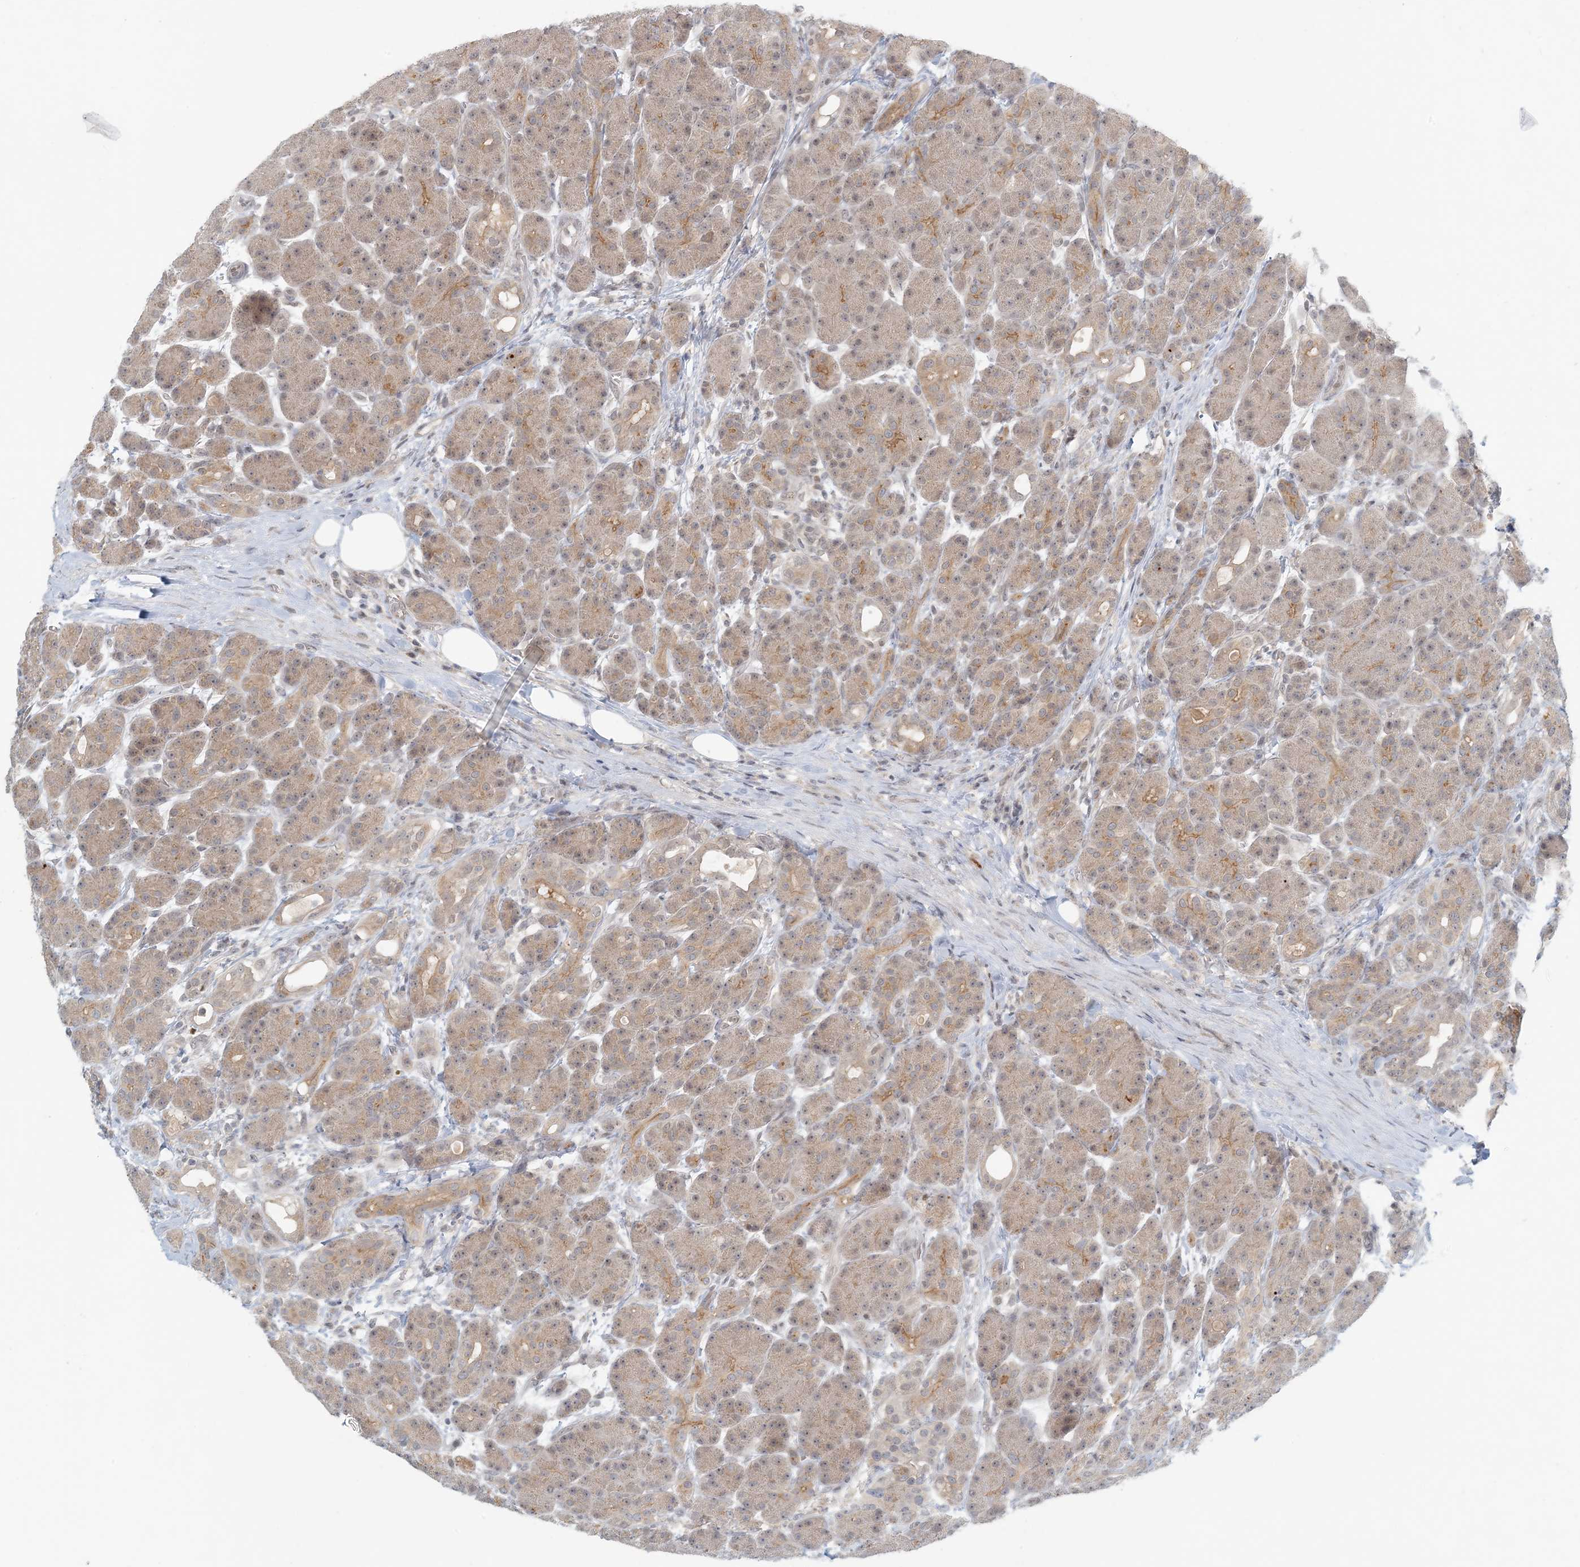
{"staining": {"intensity": "moderate", "quantity": ">75%", "location": "cytoplasmic/membranous,nuclear"}, "tissue": "pancreas", "cell_type": "Exocrine glandular cells", "image_type": "normal", "snomed": [{"axis": "morphology", "description": "Normal tissue, NOS"}, {"axis": "topography", "description": "Pancreas"}], "caption": "The immunohistochemical stain labels moderate cytoplasmic/membranous,nuclear expression in exocrine glandular cells of unremarkable pancreas. (DAB IHC, brown staining for protein, blue staining for nuclei).", "gene": "OBI1", "patient": {"sex": "male", "age": 63}}